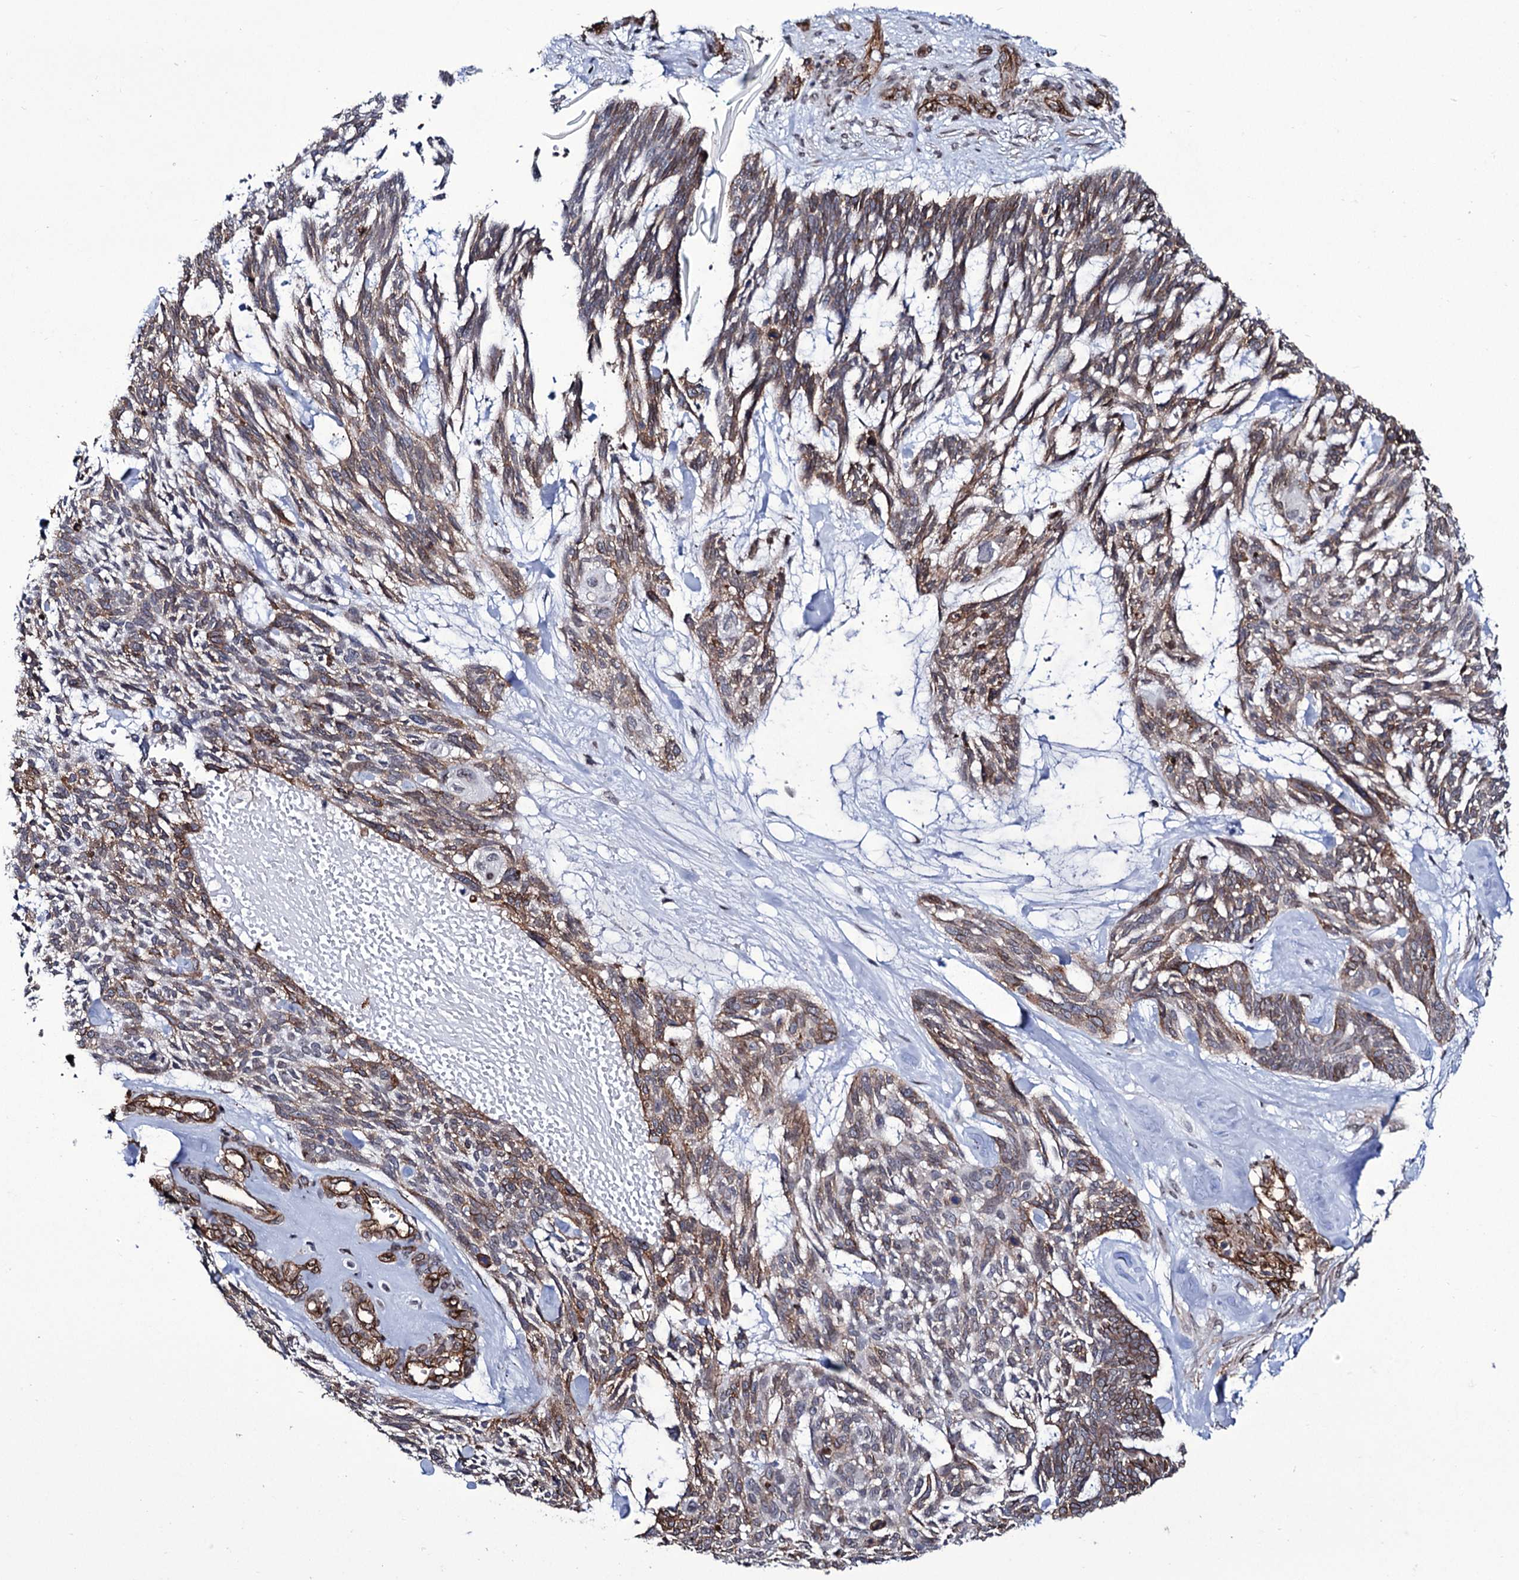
{"staining": {"intensity": "moderate", "quantity": "25%-75%", "location": "cytoplasmic/membranous,nuclear"}, "tissue": "skin cancer", "cell_type": "Tumor cells", "image_type": "cancer", "snomed": [{"axis": "morphology", "description": "Basal cell carcinoma"}, {"axis": "topography", "description": "Skin"}], "caption": "IHC of skin cancer (basal cell carcinoma) displays medium levels of moderate cytoplasmic/membranous and nuclear staining in about 25%-75% of tumor cells.", "gene": "ZC3H12C", "patient": {"sex": "male", "age": 88}}